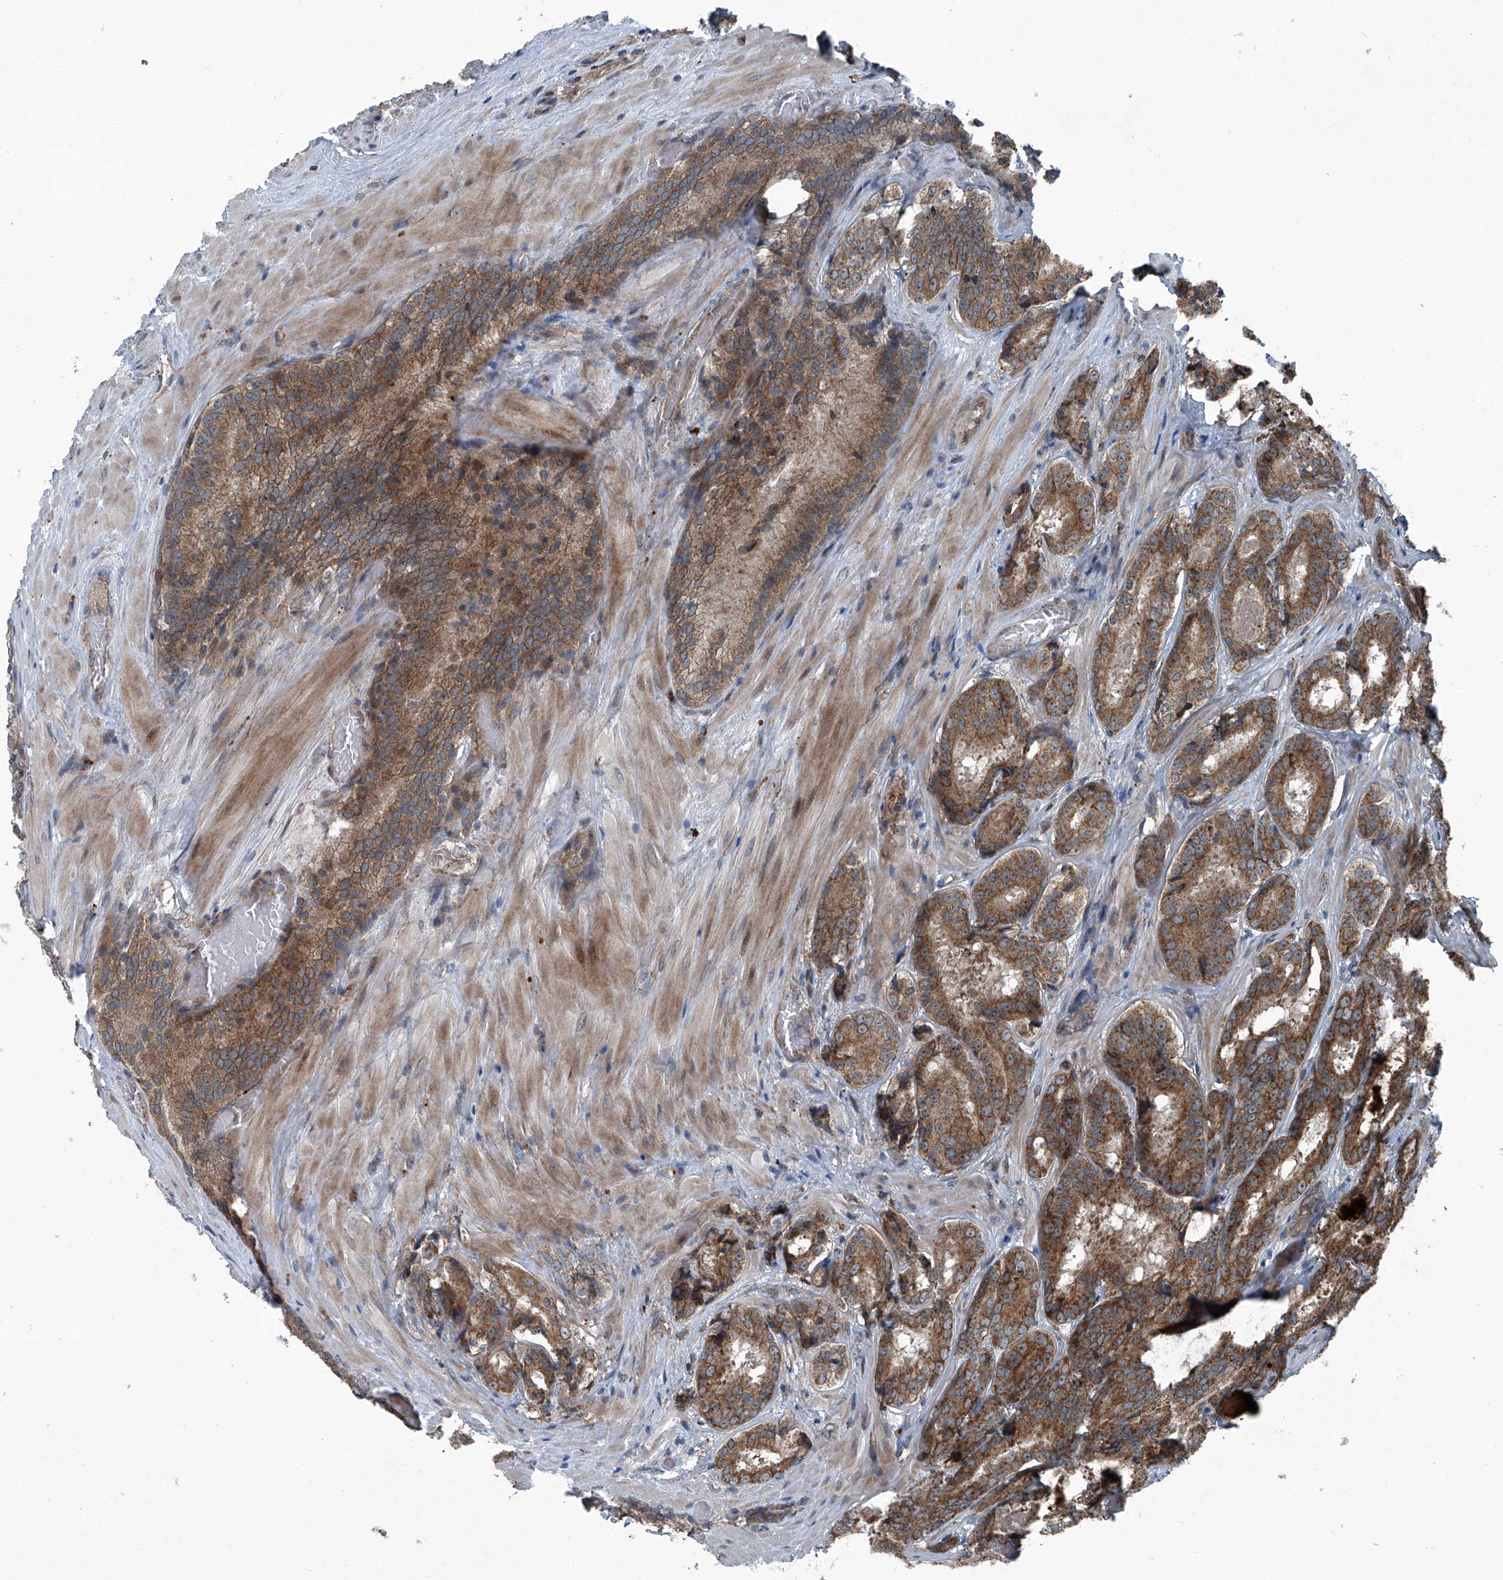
{"staining": {"intensity": "moderate", "quantity": ">75%", "location": "cytoplasmic/membranous"}, "tissue": "prostate cancer", "cell_type": "Tumor cells", "image_type": "cancer", "snomed": [{"axis": "morphology", "description": "Adenocarcinoma, High grade"}, {"axis": "topography", "description": "Prostate"}], "caption": "High-grade adenocarcinoma (prostate) was stained to show a protein in brown. There is medium levels of moderate cytoplasmic/membranous positivity in about >75% of tumor cells.", "gene": "SENP2", "patient": {"sex": "male", "age": 57}}